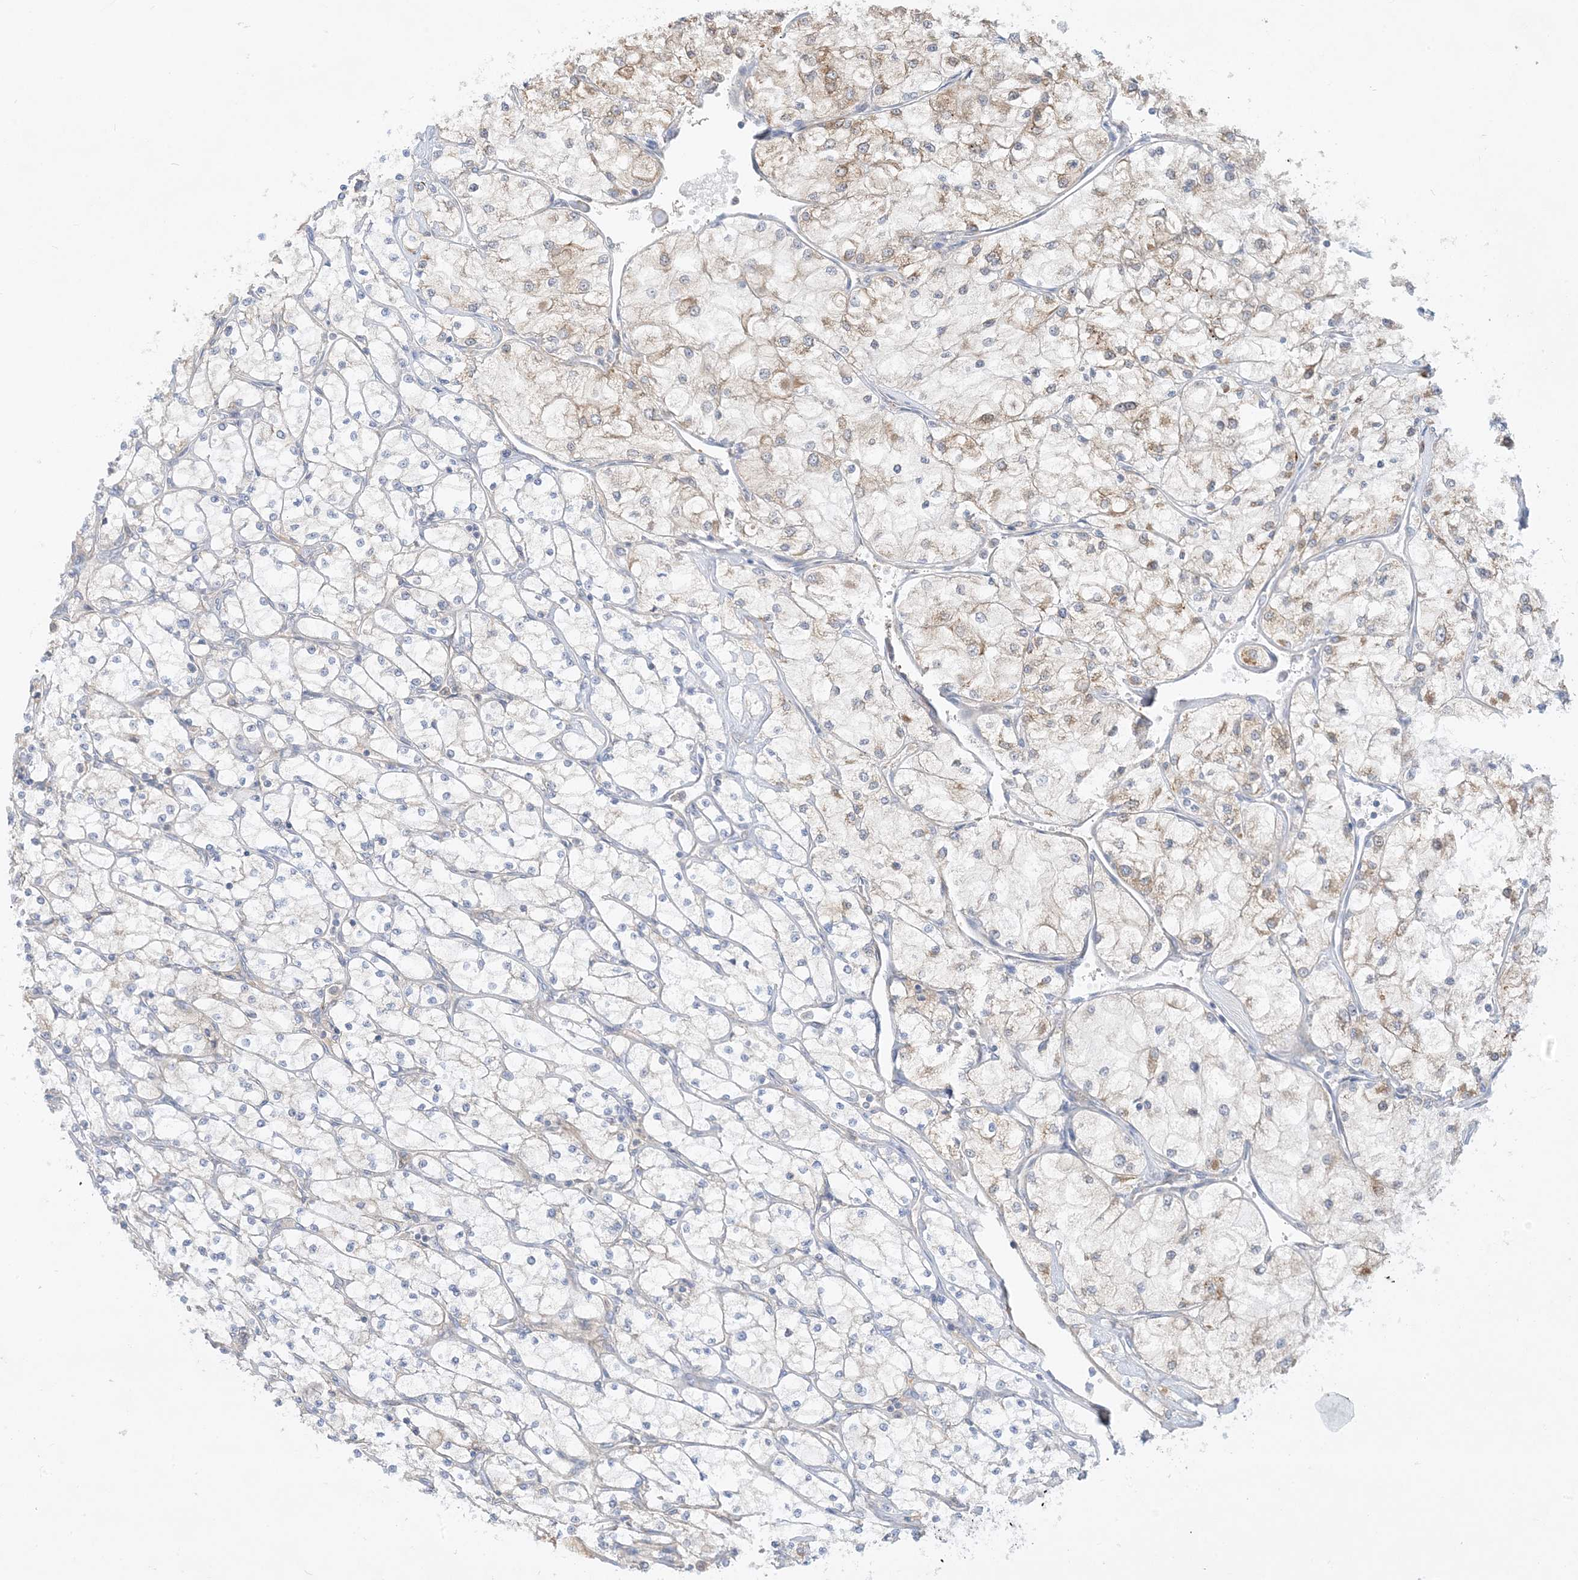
{"staining": {"intensity": "weak", "quantity": "25%-75%", "location": "cytoplasmic/membranous"}, "tissue": "renal cancer", "cell_type": "Tumor cells", "image_type": "cancer", "snomed": [{"axis": "morphology", "description": "Adenocarcinoma, NOS"}, {"axis": "topography", "description": "Kidney"}], "caption": "A high-resolution histopathology image shows immunohistochemistry staining of adenocarcinoma (renal), which shows weak cytoplasmic/membranous staining in about 25%-75% of tumor cells.", "gene": "THADA", "patient": {"sex": "male", "age": 80}}